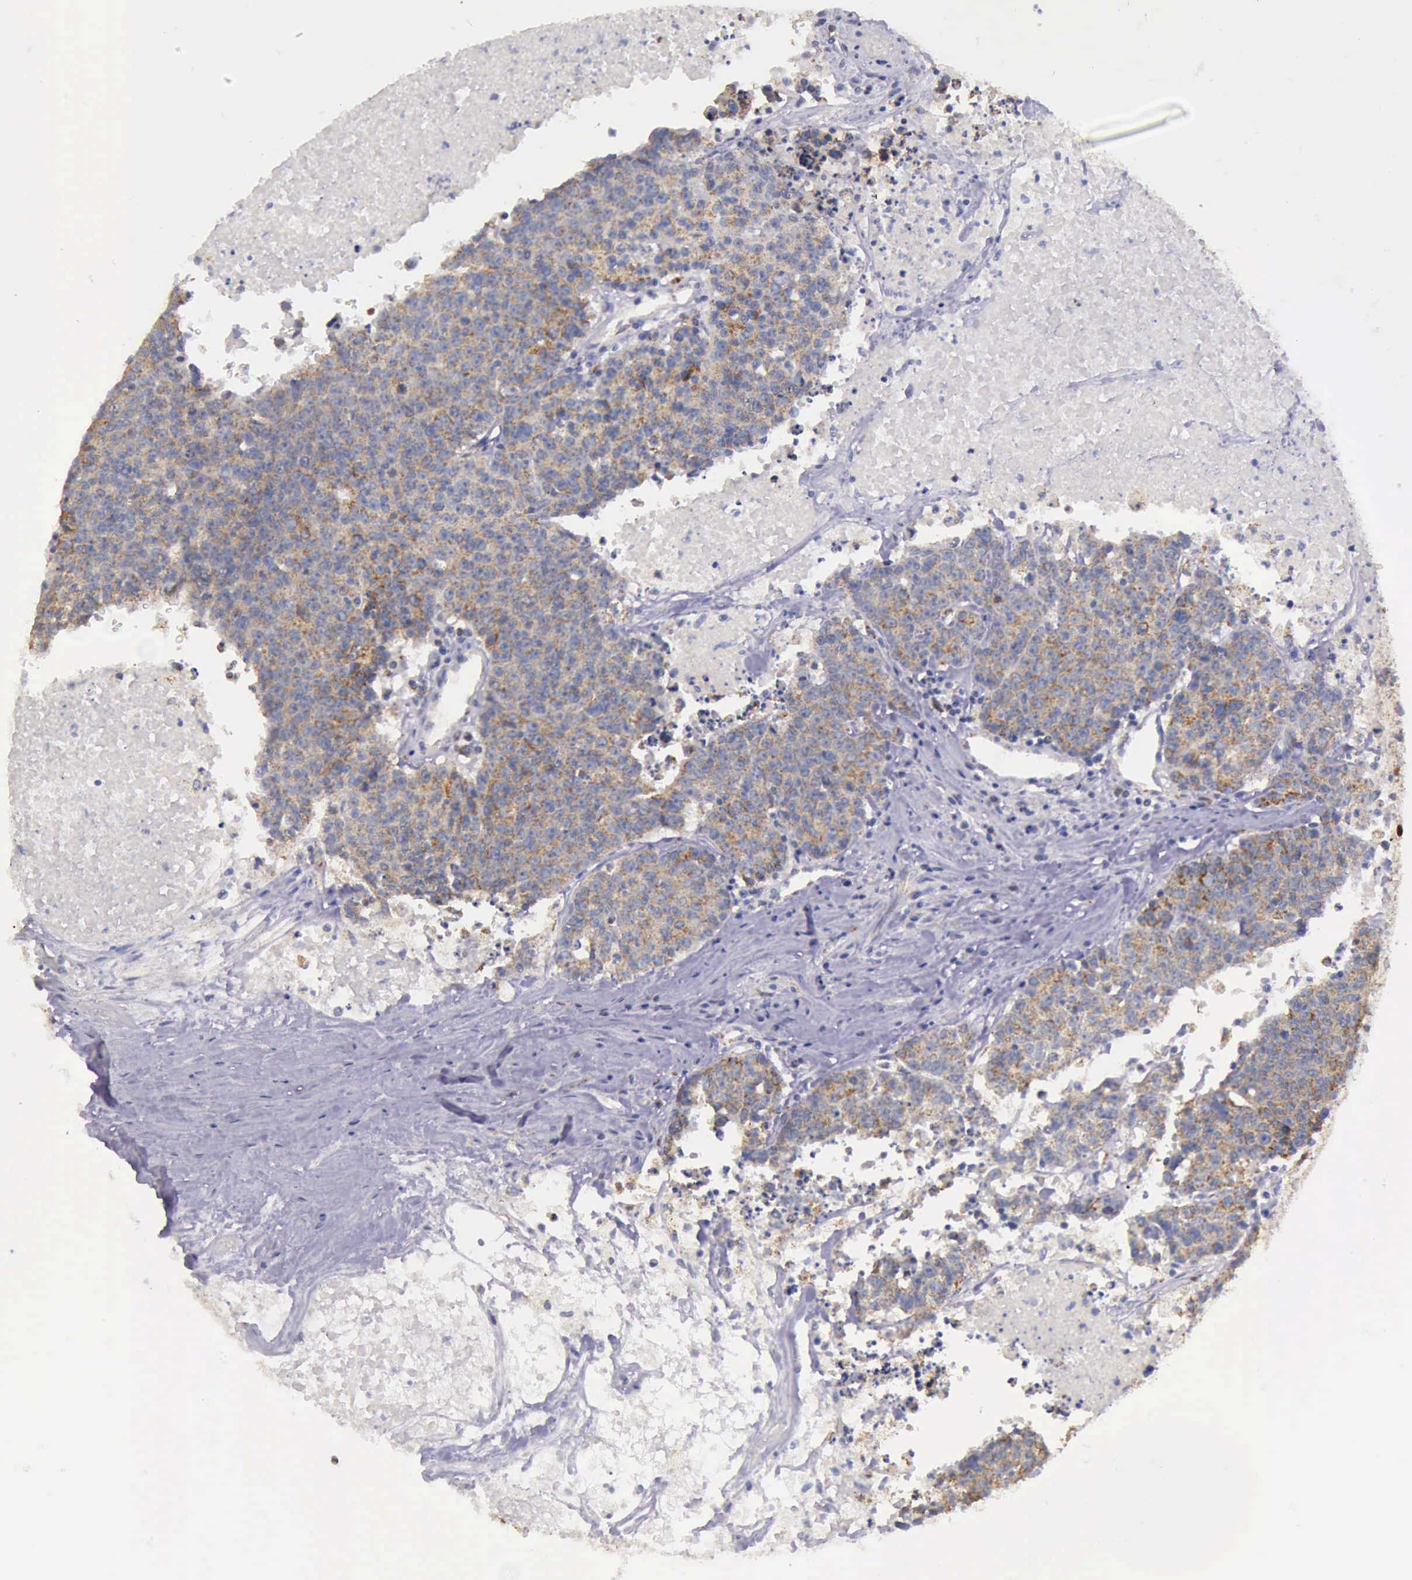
{"staining": {"intensity": "moderate", "quantity": ">75%", "location": "cytoplasmic/membranous"}, "tissue": "colorectal cancer", "cell_type": "Tumor cells", "image_type": "cancer", "snomed": [{"axis": "morphology", "description": "Adenocarcinoma, NOS"}, {"axis": "topography", "description": "Colon"}], "caption": "Human colorectal cancer (adenocarcinoma) stained with a protein marker shows moderate staining in tumor cells.", "gene": "TXN2", "patient": {"sex": "female", "age": 53}}